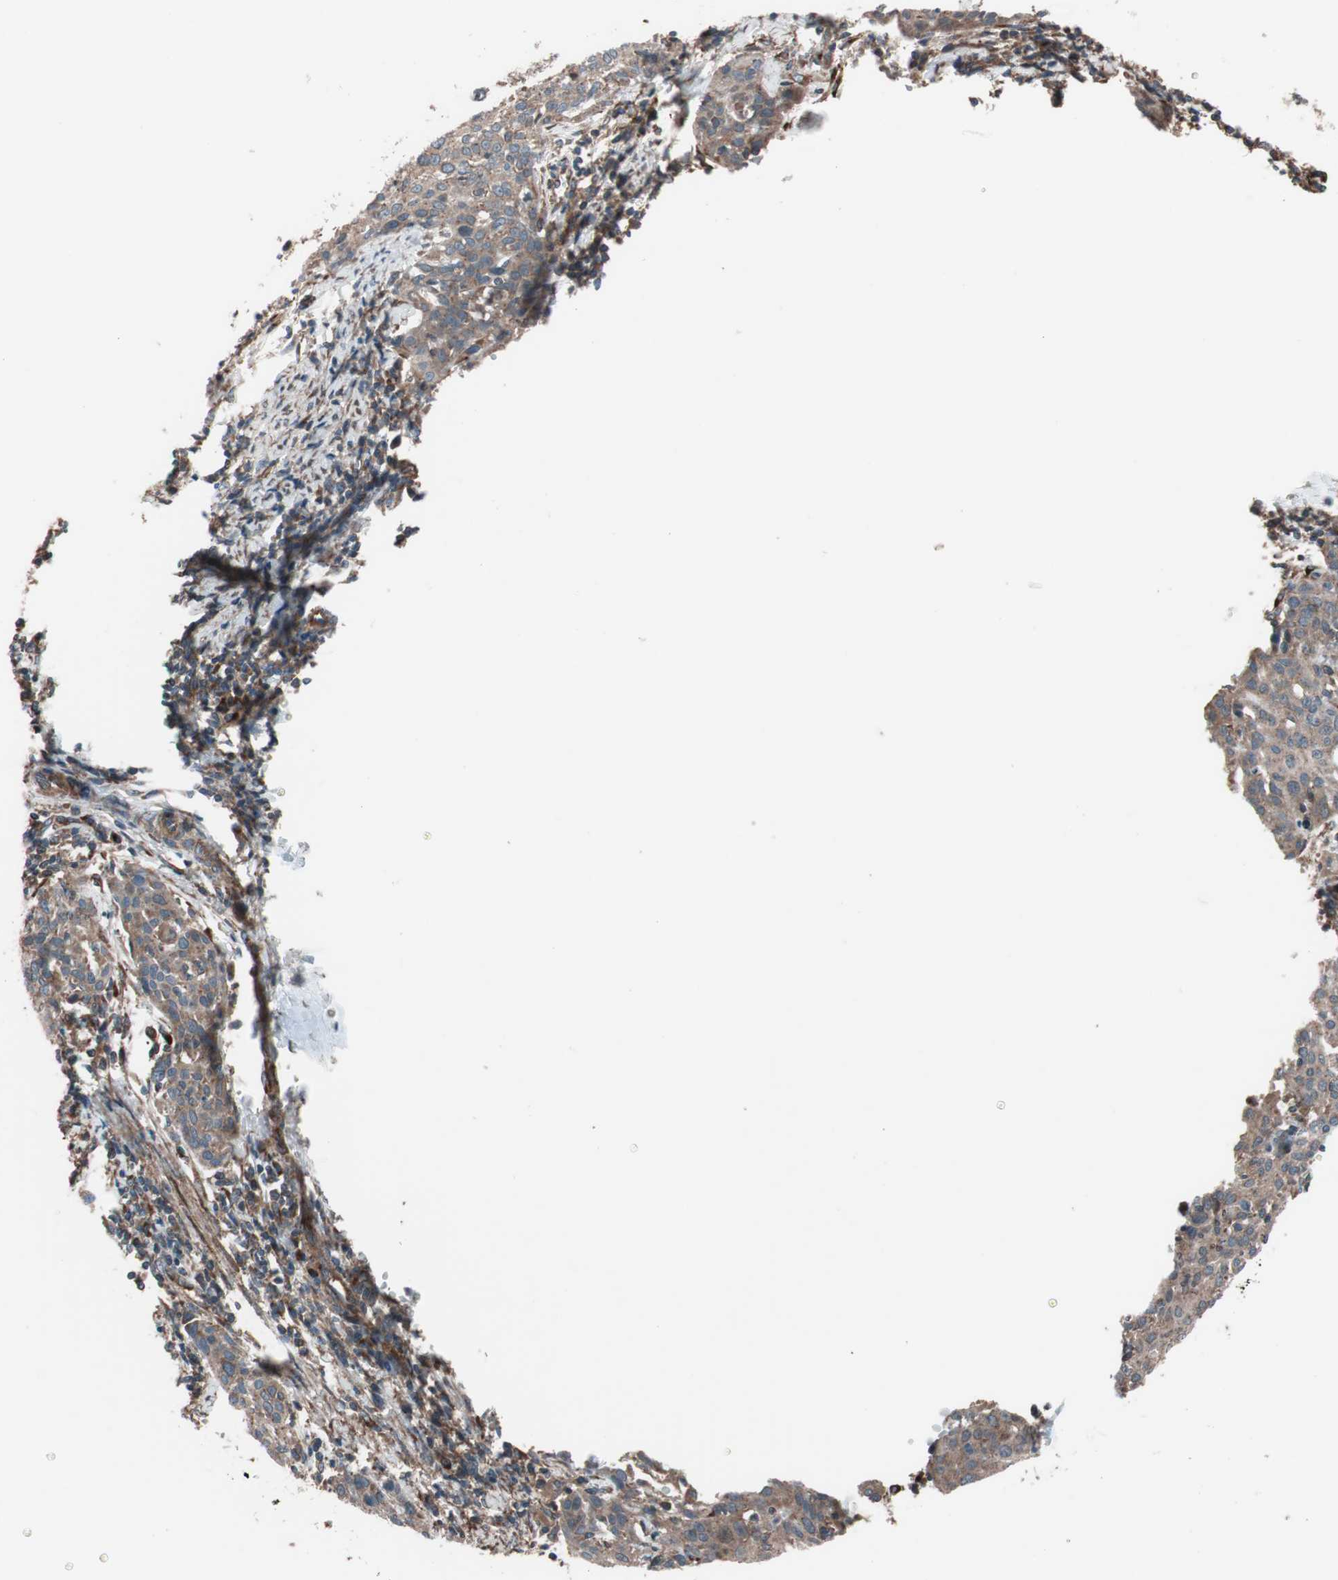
{"staining": {"intensity": "moderate", "quantity": ">75%", "location": "cytoplasmic/membranous"}, "tissue": "cervical cancer", "cell_type": "Tumor cells", "image_type": "cancer", "snomed": [{"axis": "morphology", "description": "Squamous cell carcinoma, NOS"}, {"axis": "topography", "description": "Cervix"}], "caption": "Squamous cell carcinoma (cervical) stained for a protein reveals moderate cytoplasmic/membranous positivity in tumor cells.", "gene": "SEC31A", "patient": {"sex": "female", "age": 38}}